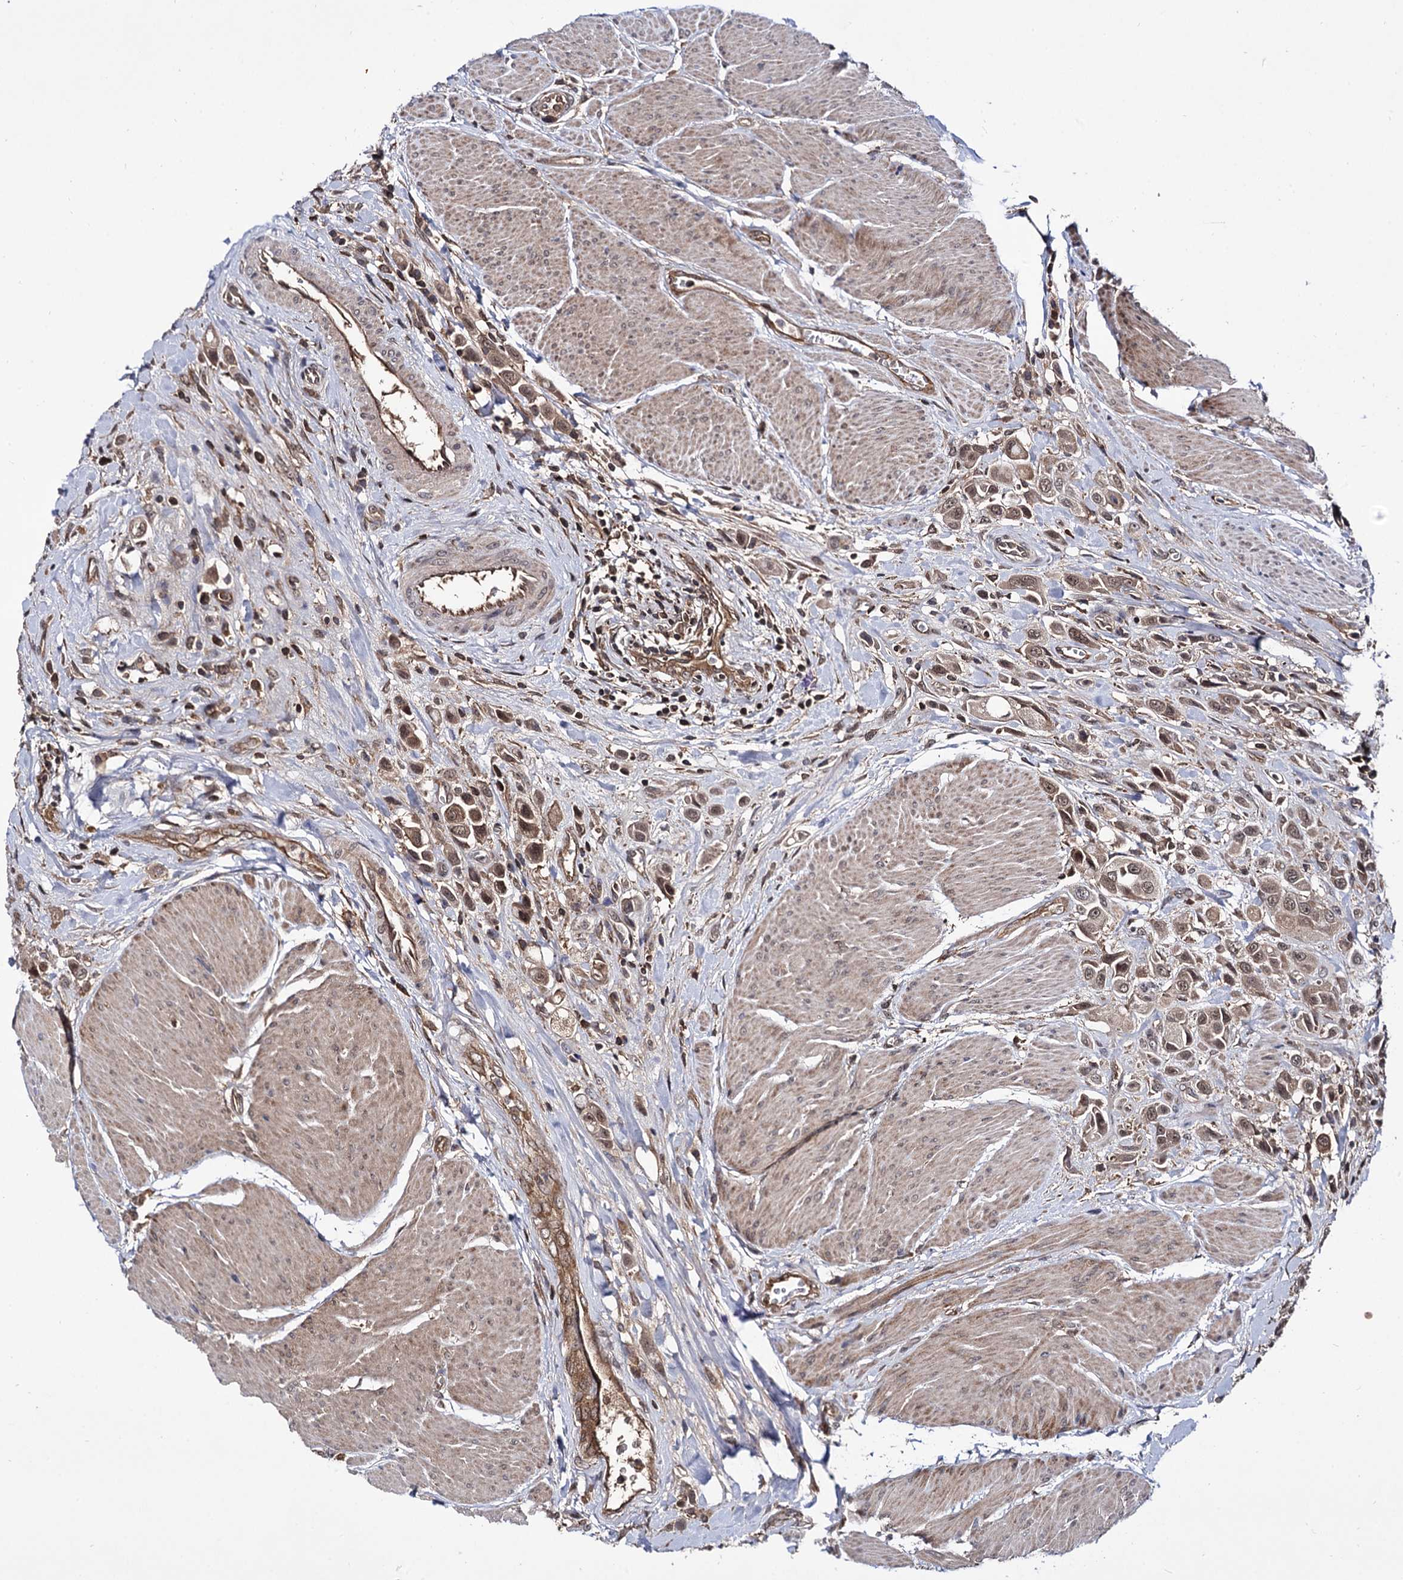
{"staining": {"intensity": "moderate", "quantity": ">75%", "location": "cytoplasmic/membranous,nuclear"}, "tissue": "urothelial cancer", "cell_type": "Tumor cells", "image_type": "cancer", "snomed": [{"axis": "morphology", "description": "Urothelial carcinoma, High grade"}, {"axis": "topography", "description": "Urinary bladder"}], "caption": "IHC histopathology image of neoplastic tissue: human high-grade urothelial carcinoma stained using immunohistochemistry displays medium levels of moderate protein expression localized specifically in the cytoplasmic/membranous and nuclear of tumor cells, appearing as a cytoplasmic/membranous and nuclear brown color.", "gene": "MICAL2", "patient": {"sex": "male", "age": 50}}